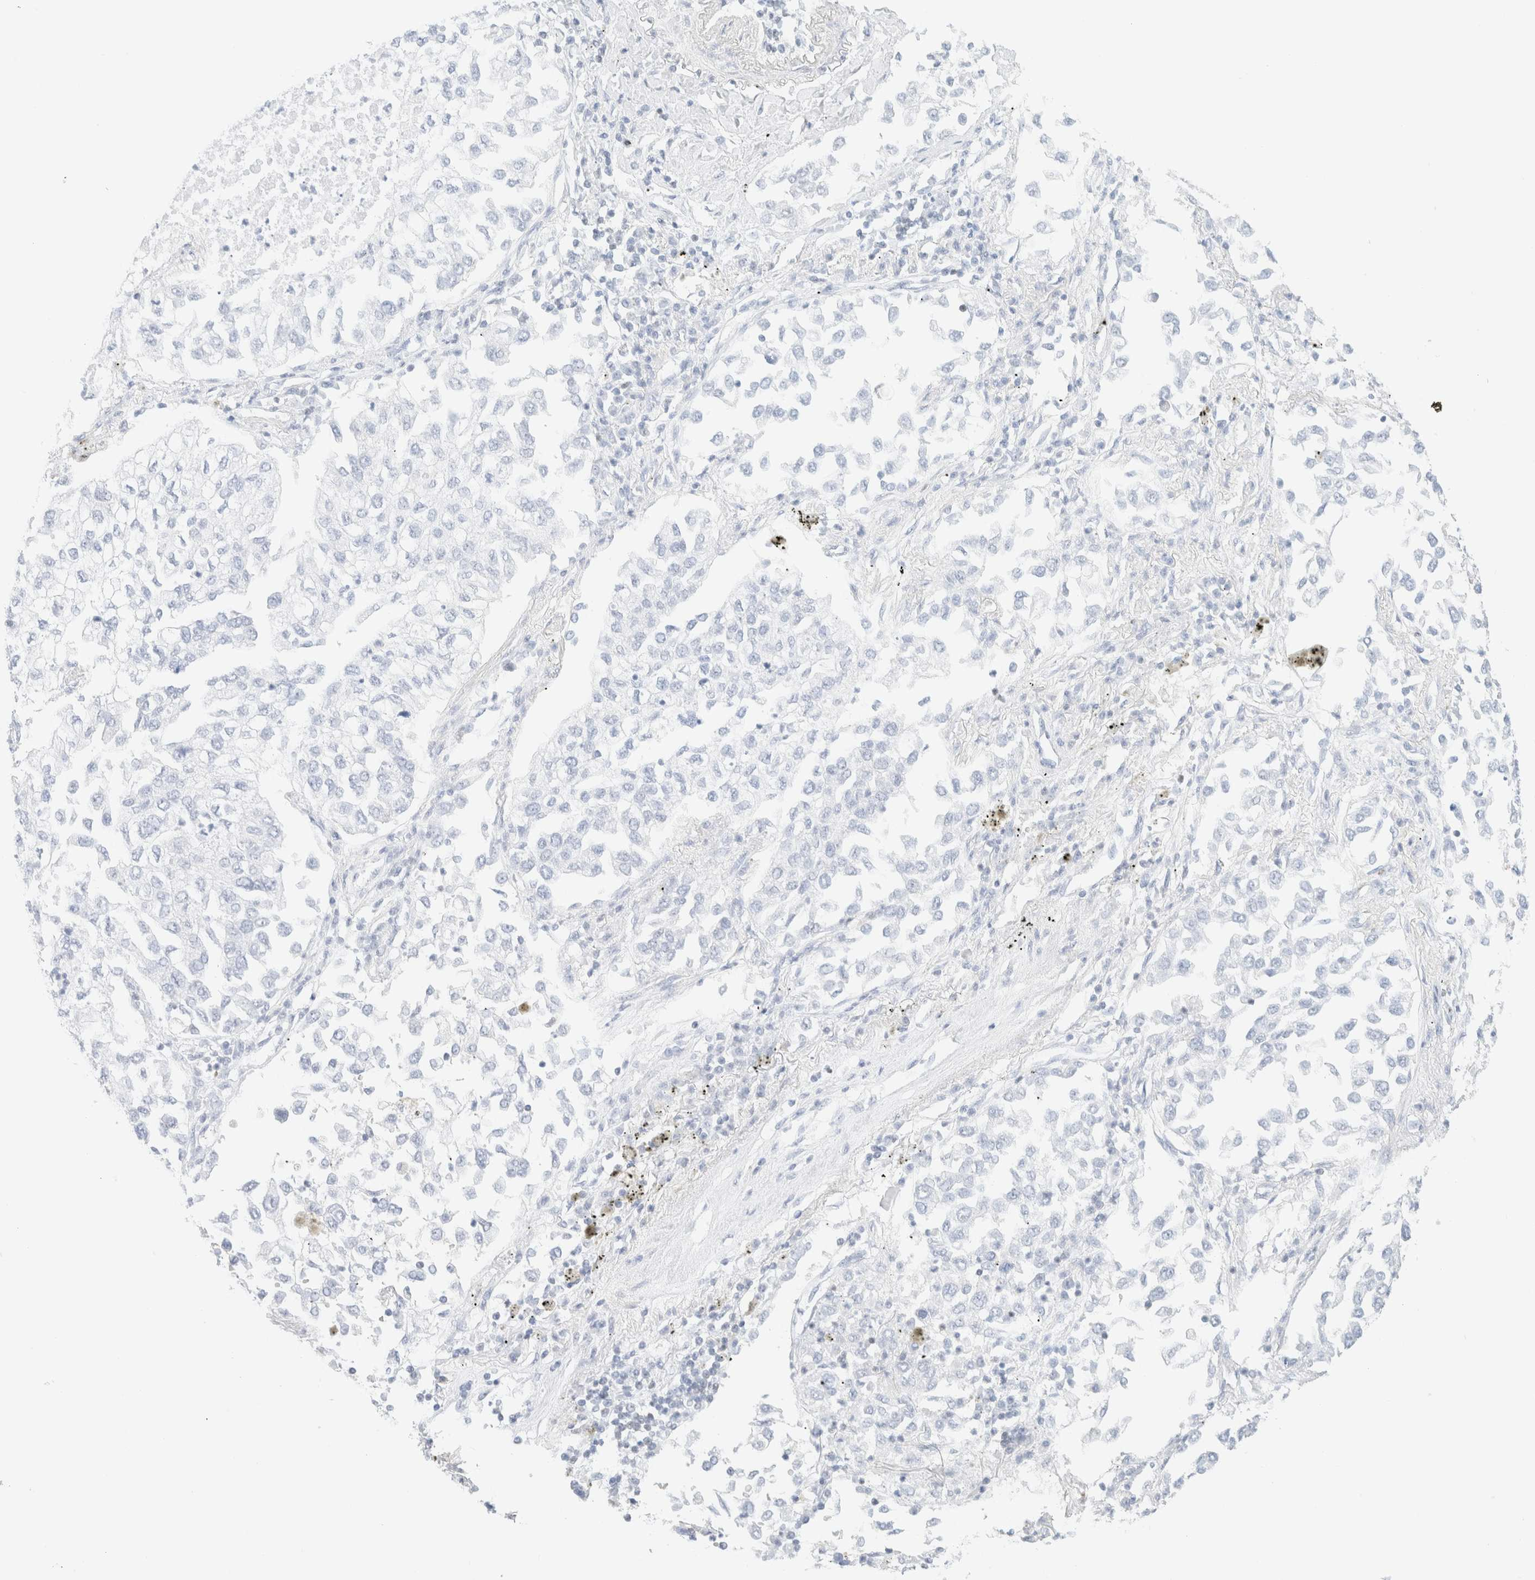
{"staining": {"intensity": "negative", "quantity": "none", "location": "none"}, "tissue": "lung cancer", "cell_type": "Tumor cells", "image_type": "cancer", "snomed": [{"axis": "morphology", "description": "Inflammation, NOS"}, {"axis": "morphology", "description": "Adenocarcinoma, NOS"}, {"axis": "topography", "description": "Lung"}], "caption": "Immunohistochemical staining of human lung cancer shows no significant positivity in tumor cells.", "gene": "IKZF3", "patient": {"sex": "male", "age": 63}}